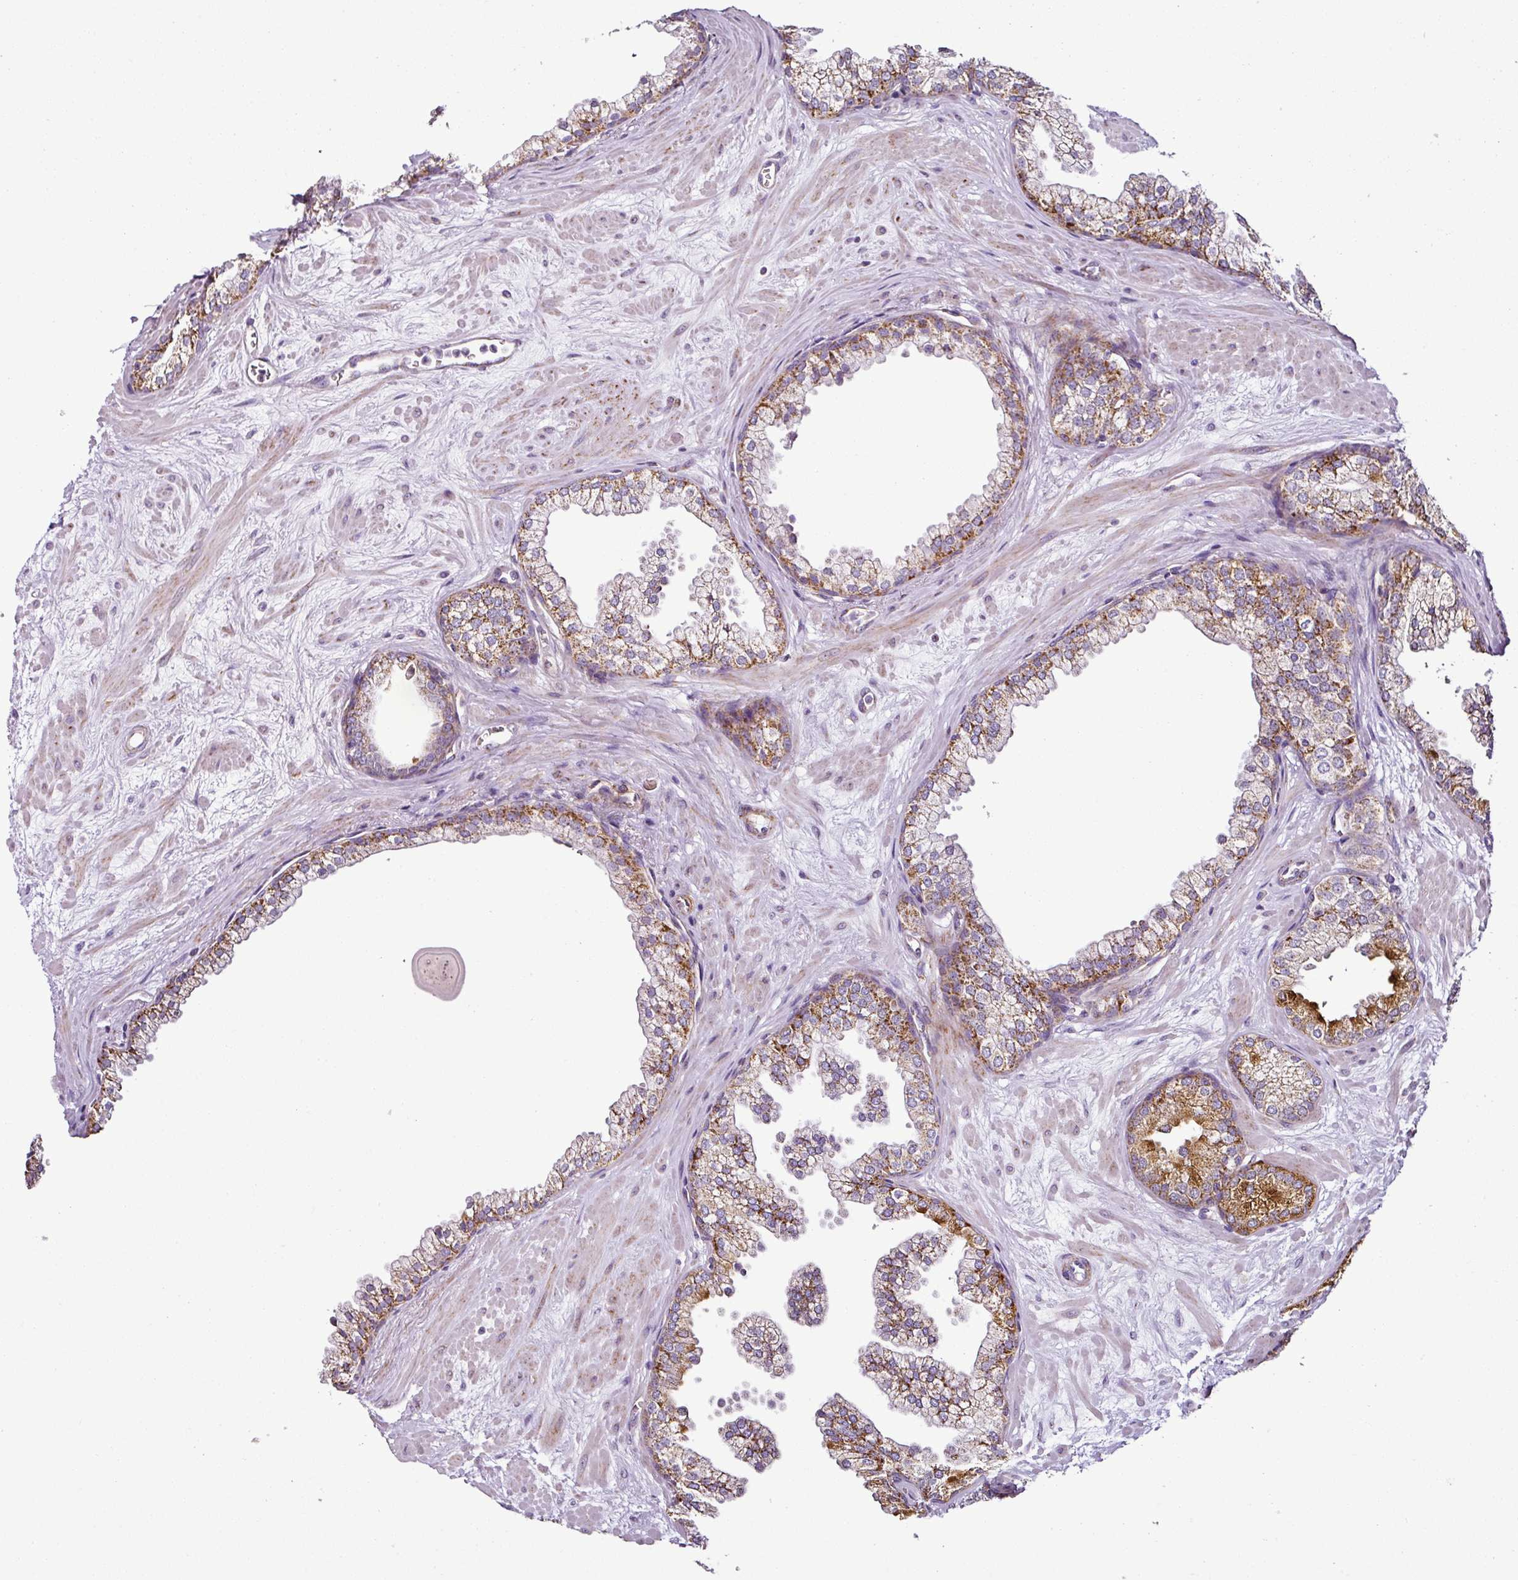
{"staining": {"intensity": "strong", "quantity": "25%-75%", "location": "cytoplasmic/membranous"}, "tissue": "prostate", "cell_type": "Glandular cells", "image_type": "normal", "snomed": [{"axis": "morphology", "description": "Normal tissue, NOS"}, {"axis": "topography", "description": "Prostate"}, {"axis": "topography", "description": "Peripheral nerve tissue"}], "caption": "This is an image of IHC staining of unremarkable prostate, which shows strong staining in the cytoplasmic/membranous of glandular cells.", "gene": "DPAGT1", "patient": {"sex": "male", "age": 61}}